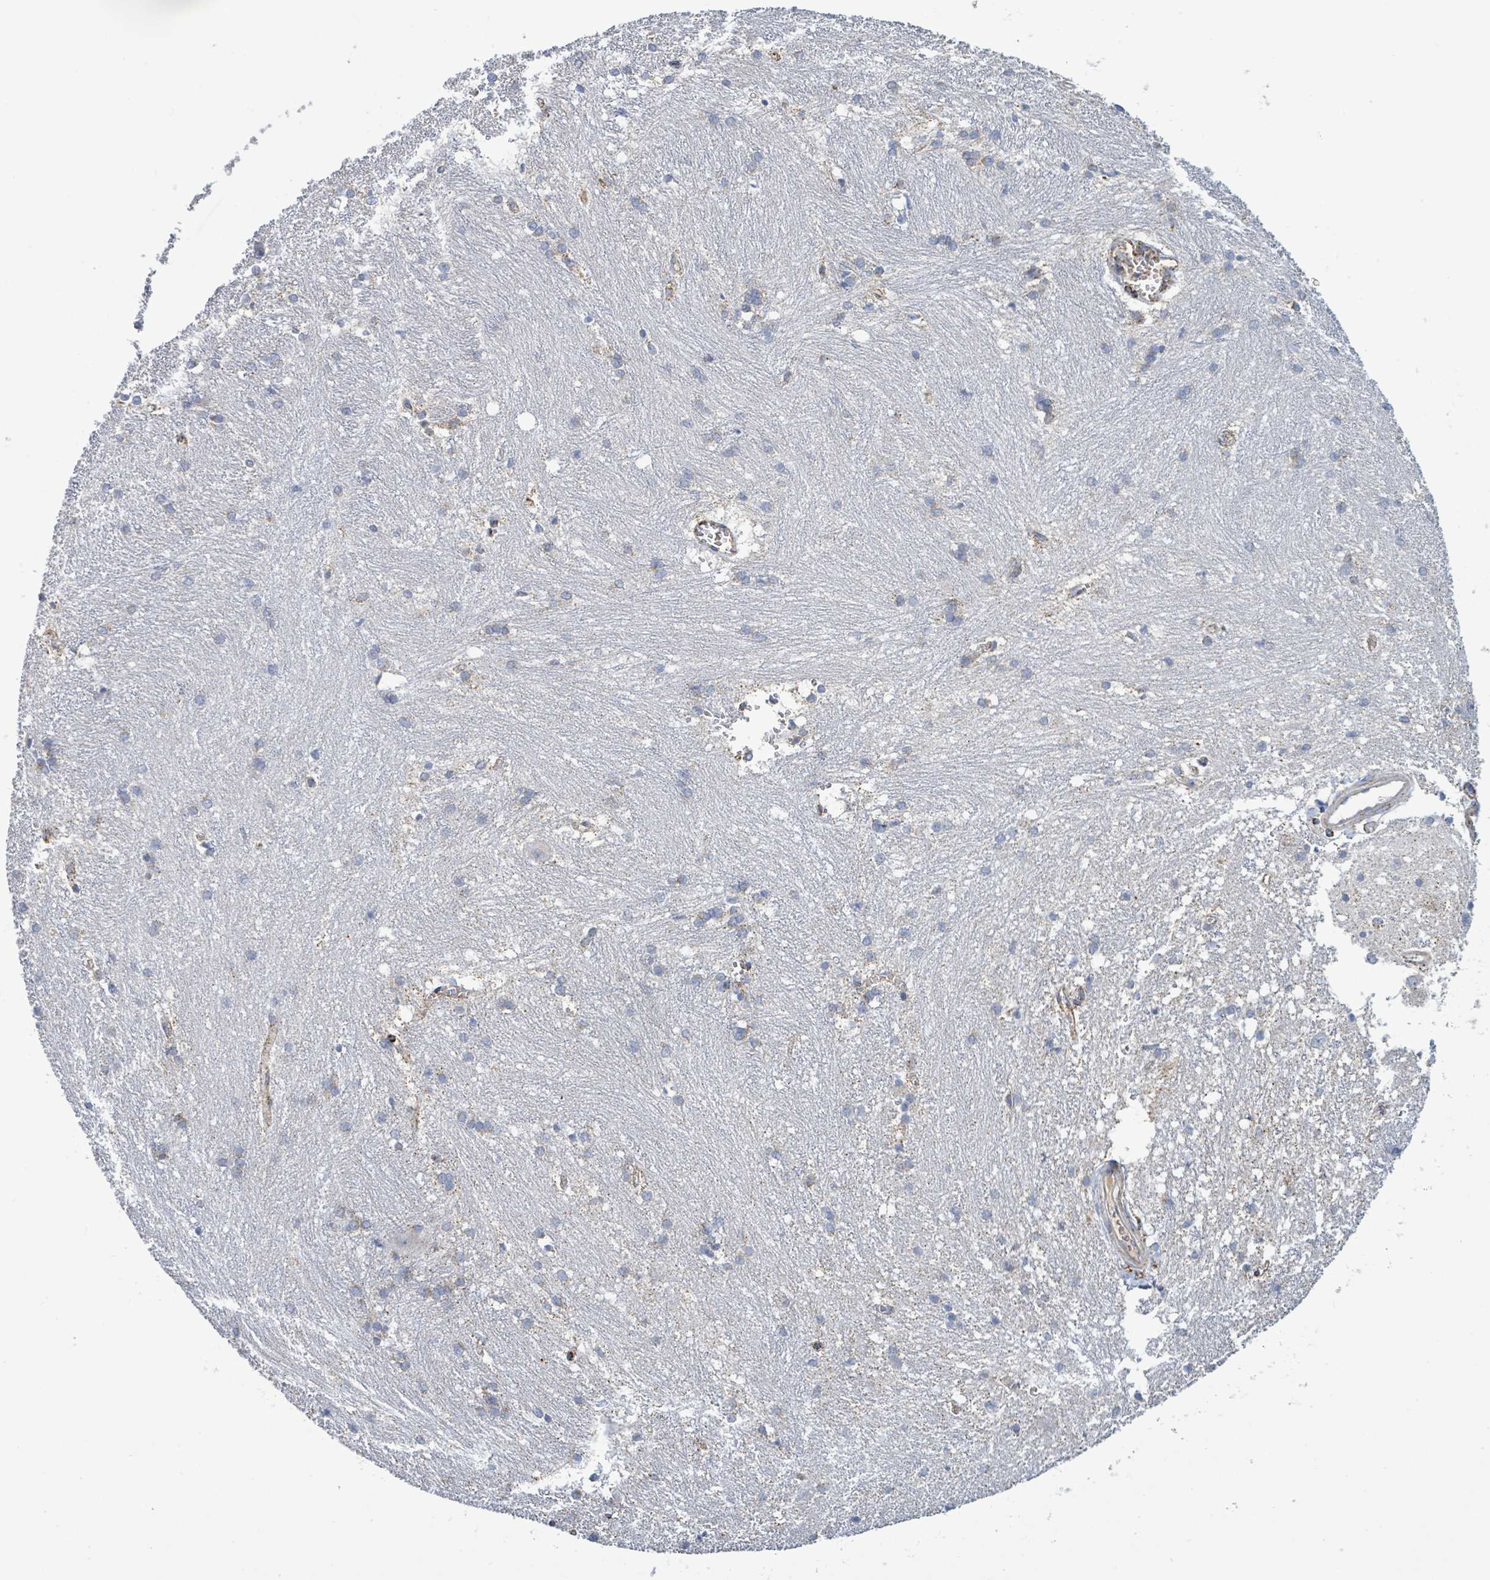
{"staining": {"intensity": "negative", "quantity": "none", "location": "none"}, "tissue": "caudate", "cell_type": "Glial cells", "image_type": "normal", "snomed": [{"axis": "morphology", "description": "Normal tissue, NOS"}, {"axis": "topography", "description": "Lateral ventricle wall"}], "caption": "An IHC photomicrograph of normal caudate is shown. There is no staining in glial cells of caudate. (Stains: DAB IHC with hematoxylin counter stain, Microscopy: brightfield microscopy at high magnification).", "gene": "SUCLG2", "patient": {"sex": "male", "age": 37}}